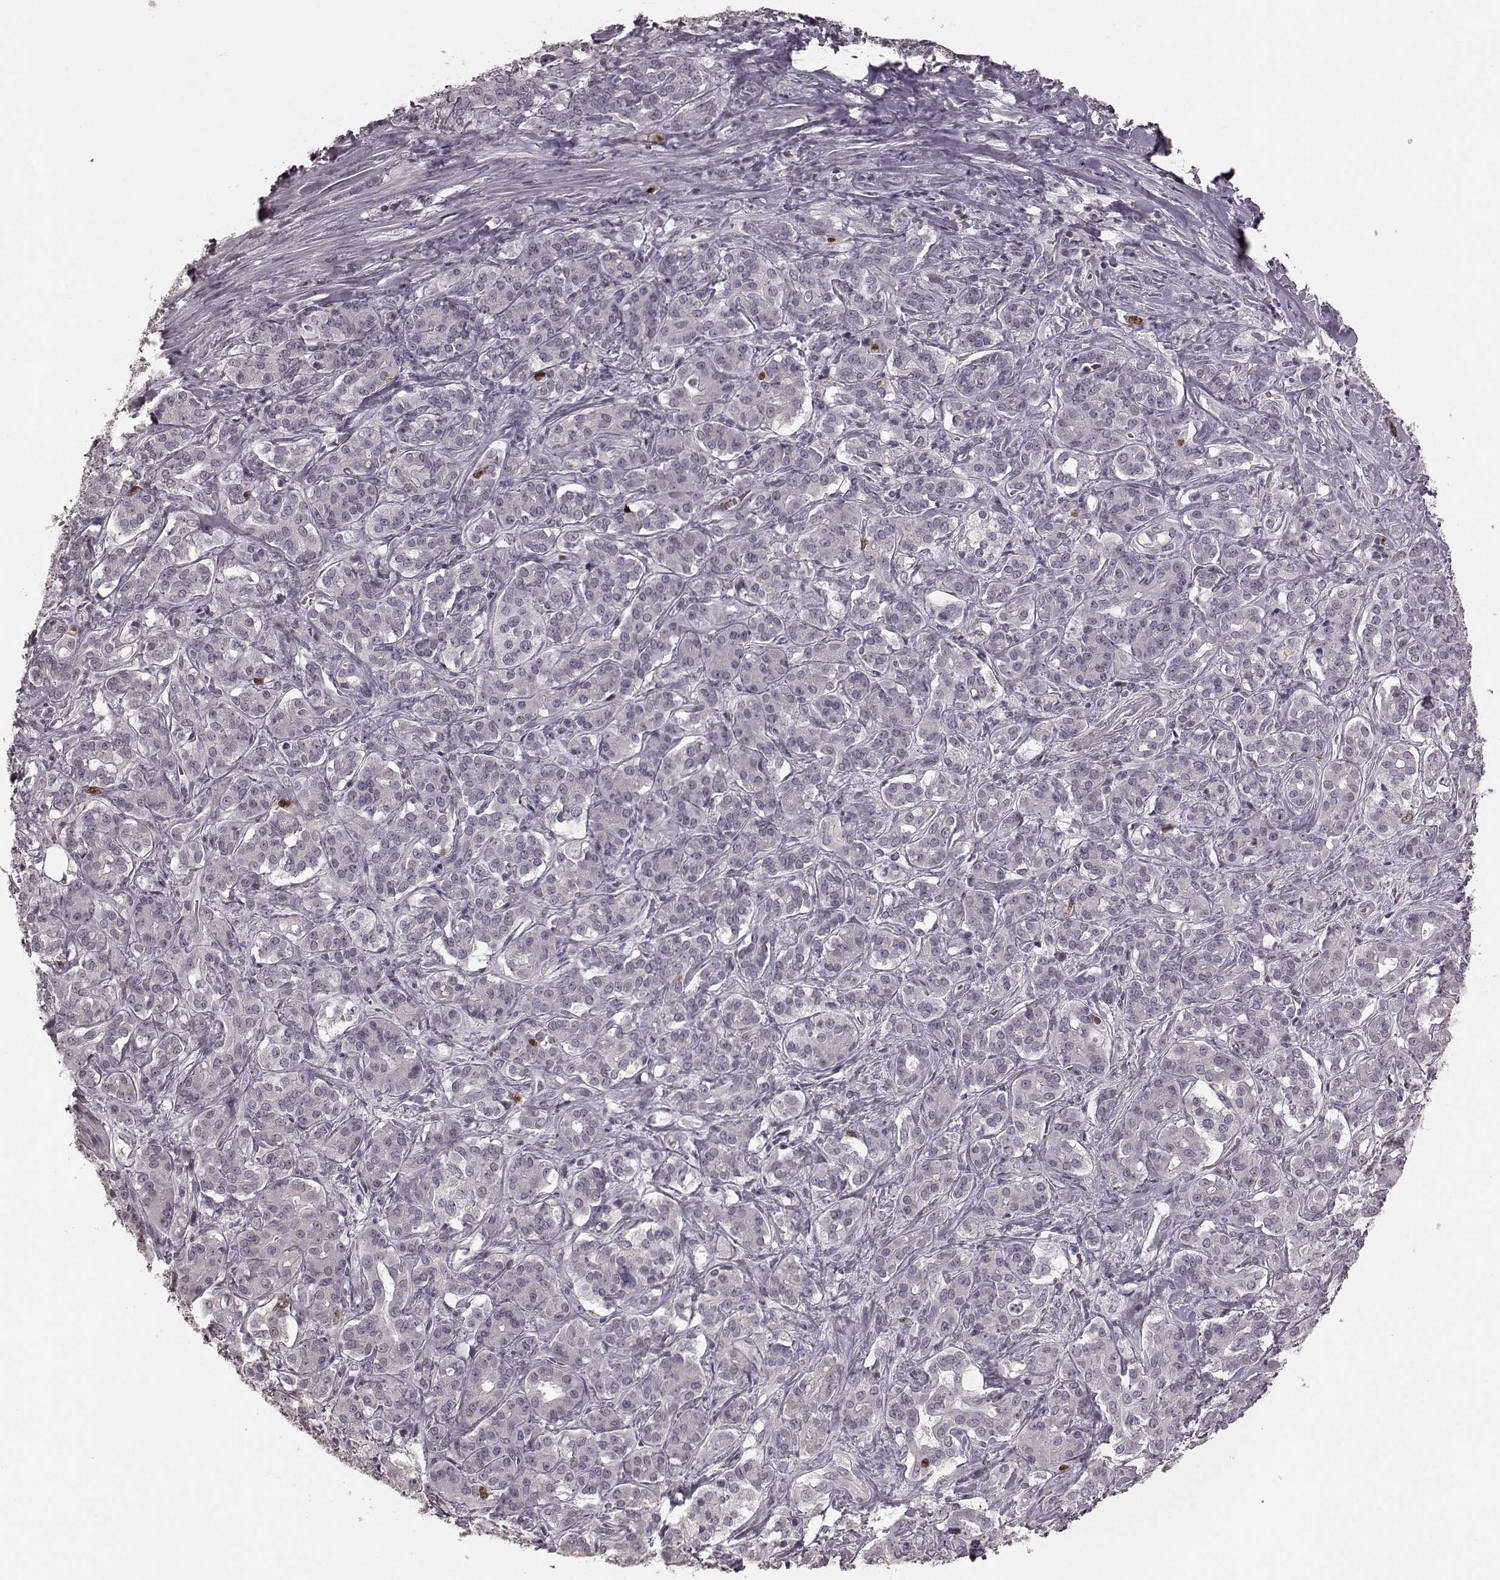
{"staining": {"intensity": "negative", "quantity": "none", "location": "none"}, "tissue": "pancreatic cancer", "cell_type": "Tumor cells", "image_type": "cancer", "snomed": [{"axis": "morphology", "description": "Normal tissue, NOS"}, {"axis": "morphology", "description": "Inflammation, NOS"}, {"axis": "morphology", "description": "Adenocarcinoma, NOS"}, {"axis": "topography", "description": "Pancreas"}], "caption": "DAB immunohistochemical staining of adenocarcinoma (pancreatic) reveals no significant positivity in tumor cells.", "gene": "CCNA2", "patient": {"sex": "male", "age": 57}}